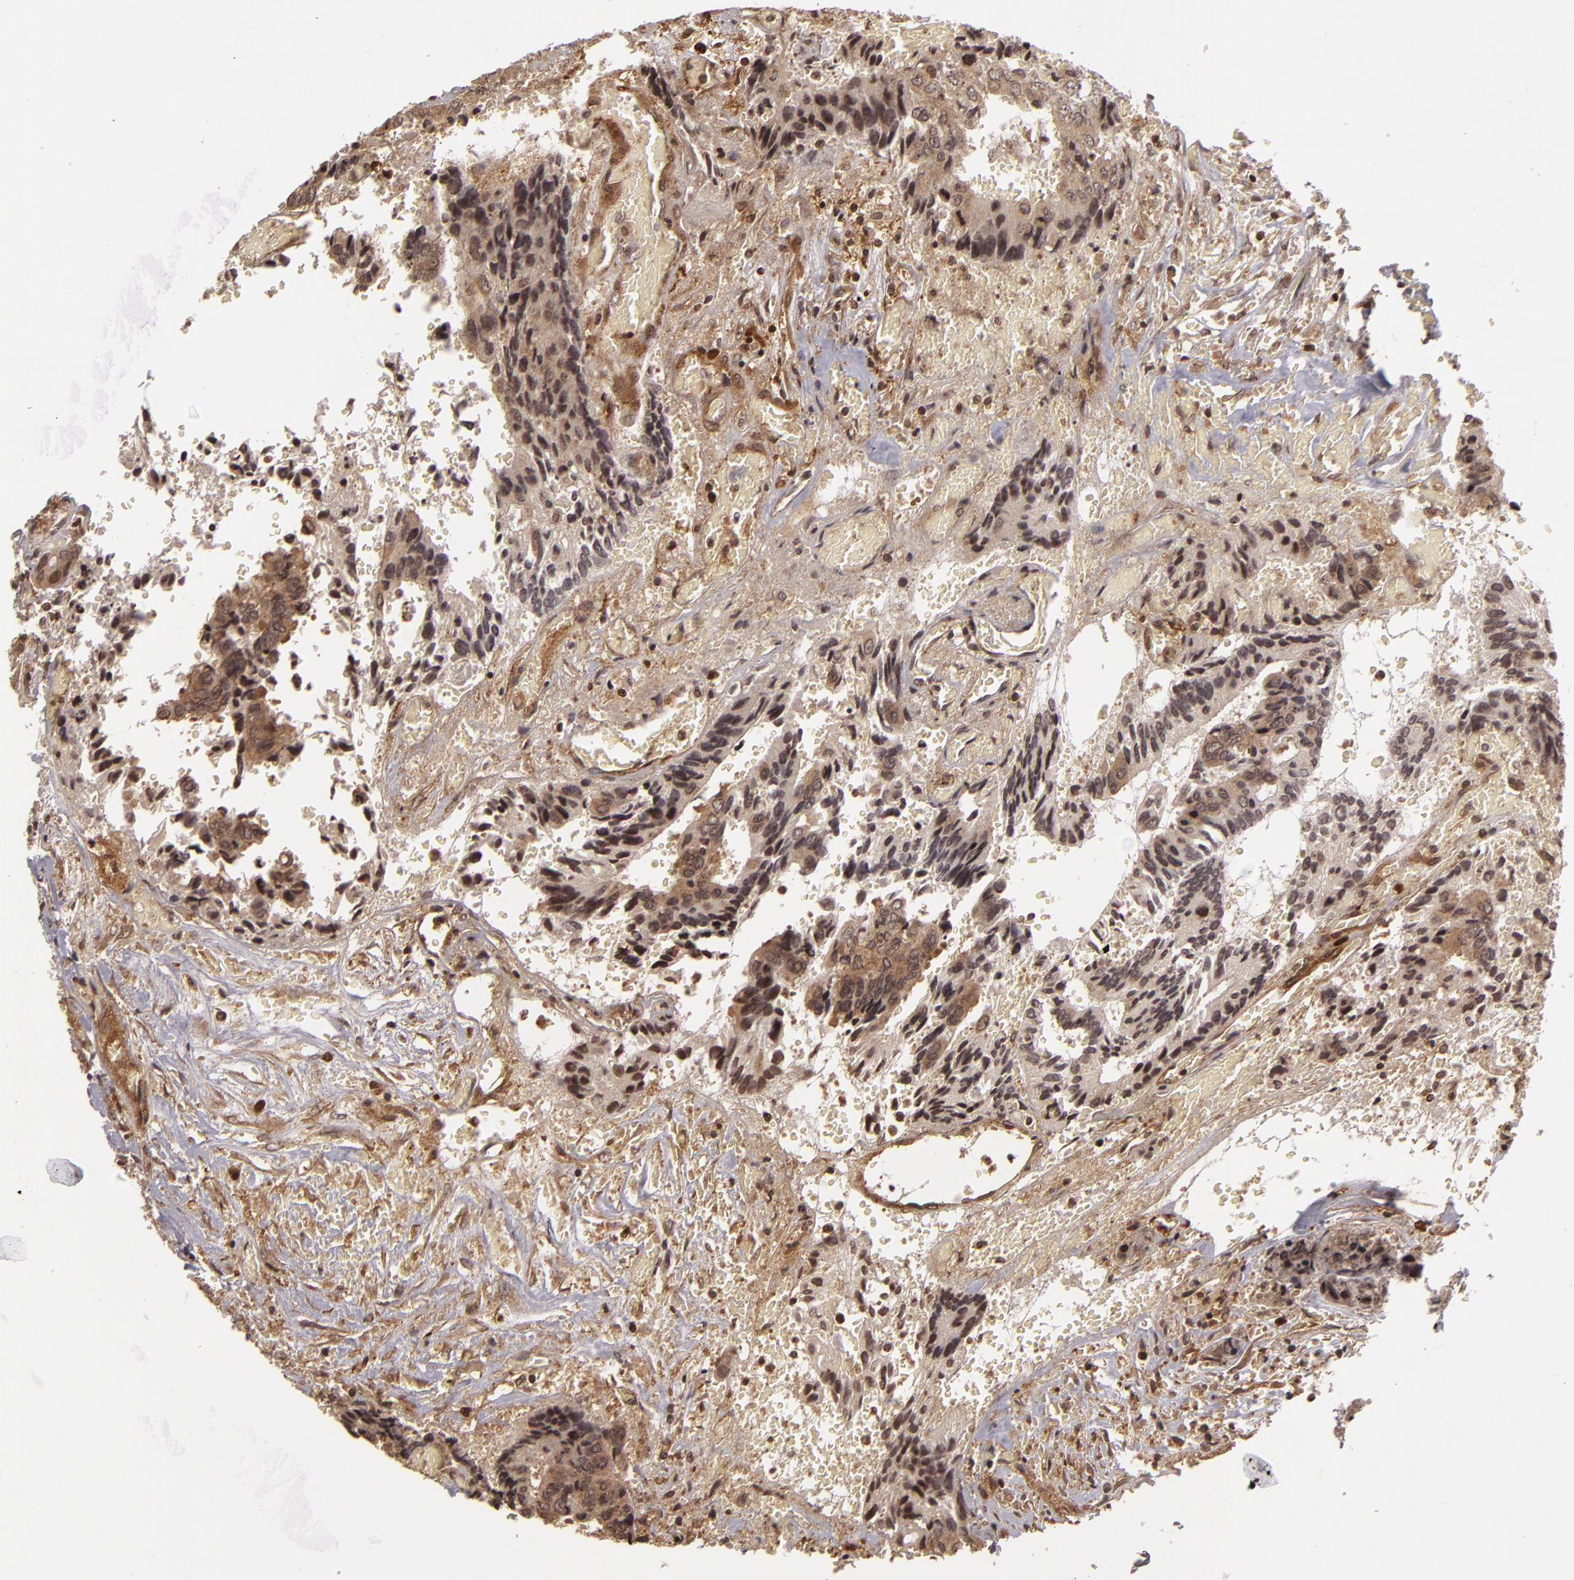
{"staining": {"intensity": "moderate", "quantity": ">75%", "location": "cytoplasmic/membranous"}, "tissue": "colorectal cancer", "cell_type": "Tumor cells", "image_type": "cancer", "snomed": [{"axis": "morphology", "description": "Adenocarcinoma, NOS"}, {"axis": "topography", "description": "Rectum"}], "caption": "Protein staining of colorectal cancer (adenocarcinoma) tissue displays moderate cytoplasmic/membranous staining in about >75% of tumor cells. Using DAB (3,3'-diaminobenzidine) (brown) and hematoxylin (blue) stains, captured at high magnification using brightfield microscopy.", "gene": "ZBTB33", "patient": {"sex": "male", "age": 55}}